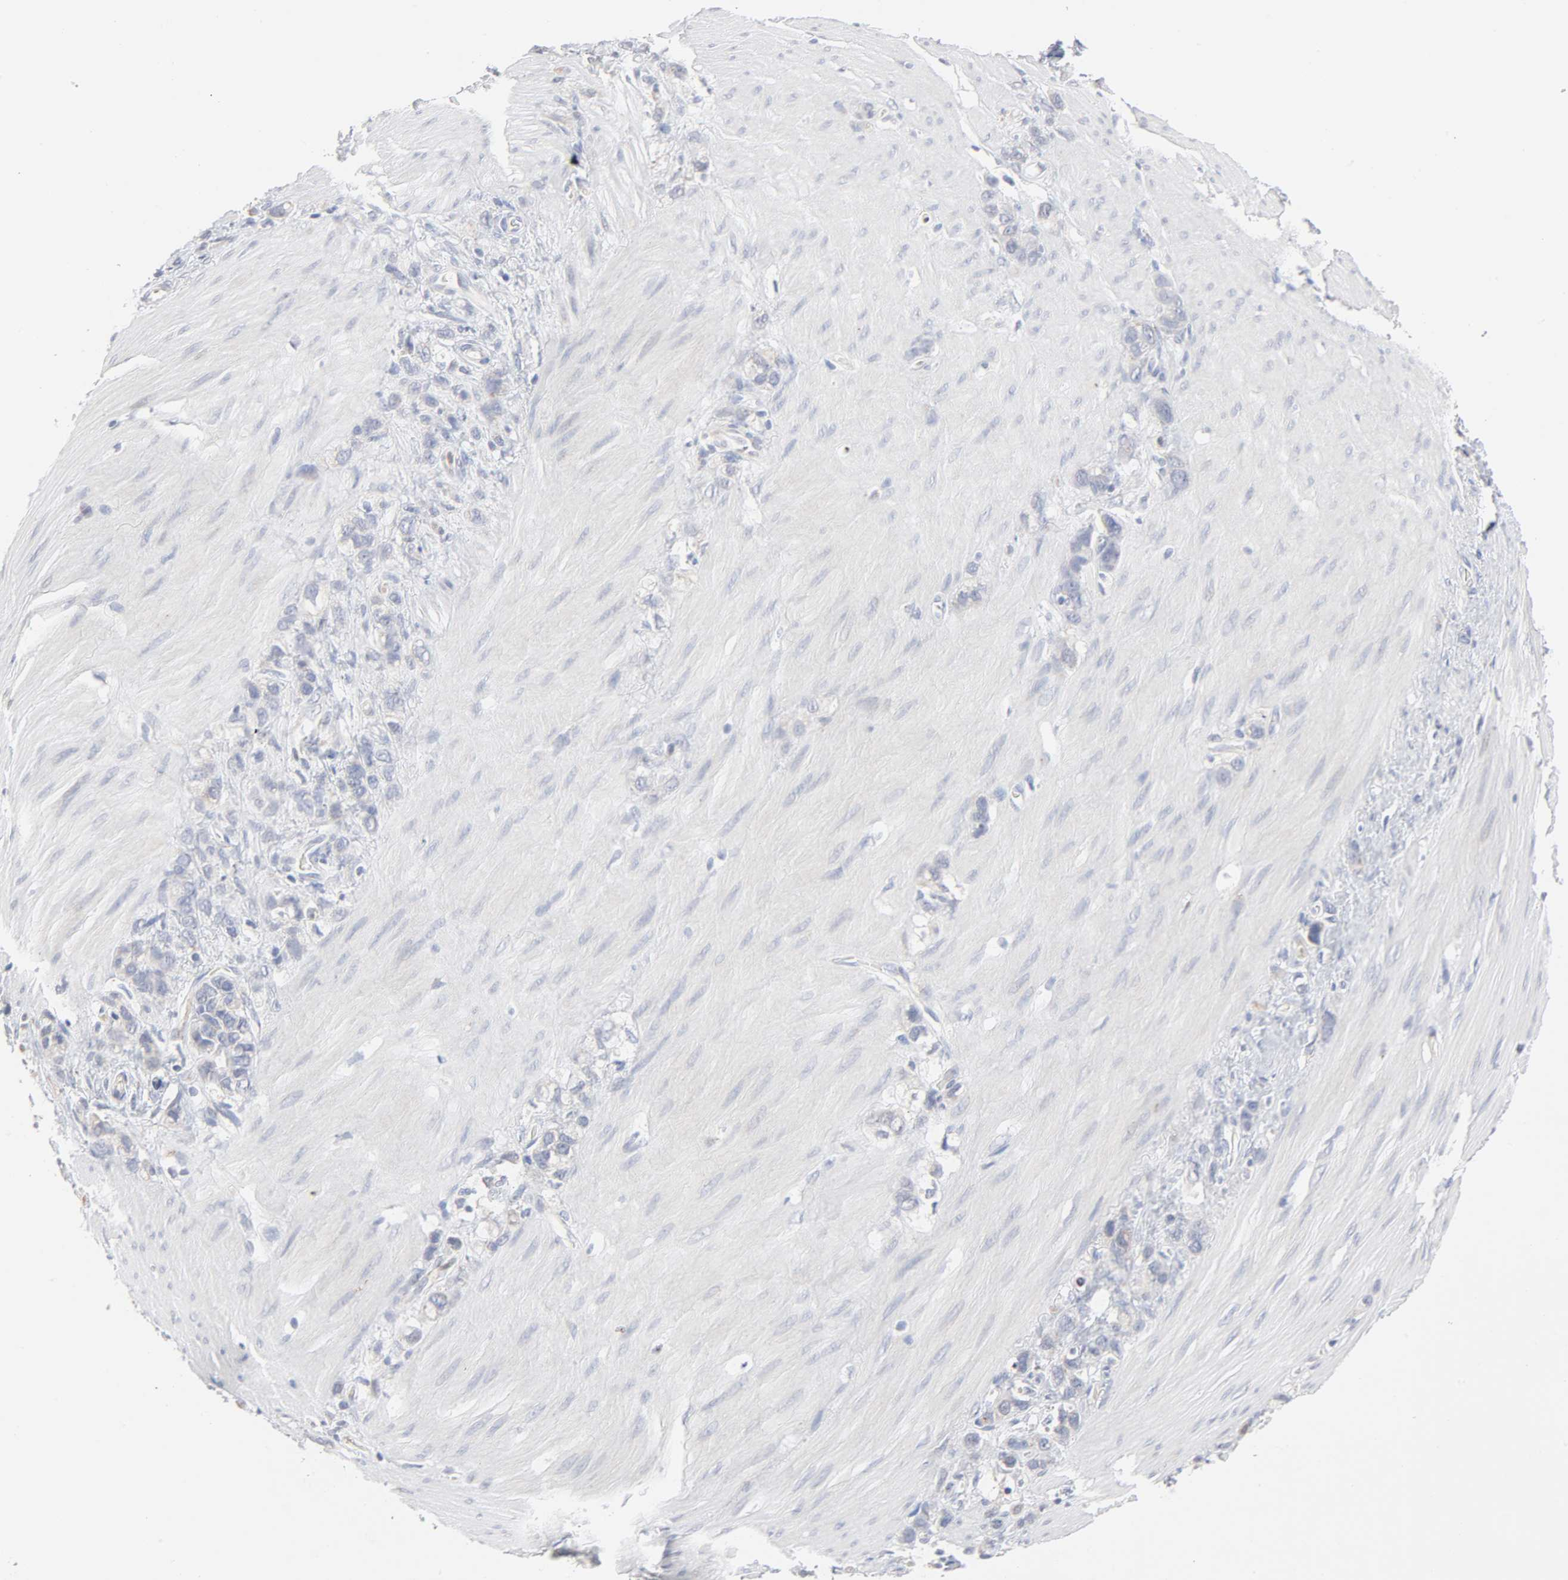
{"staining": {"intensity": "negative", "quantity": "none", "location": "none"}, "tissue": "stomach cancer", "cell_type": "Tumor cells", "image_type": "cancer", "snomed": [{"axis": "morphology", "description": "Normal tissue, NOS"}, {"axis": "morphology", "description": "Adenocarcinoma, NOS"}, {"axis": "morphology", "description": "Adenocarcinoma, High grade"}, {"axis": "topography", "description": "Stomach, upper"}, {"axis": "topography", "description": "Stomach"}], "caption": "DAB immunohistochemical staining of stomach cancer (adenocarcinoma) reveals no significant expression in tumor cells.", "gene": "AK7", "patient": {"sex": "female", "age": 65}}